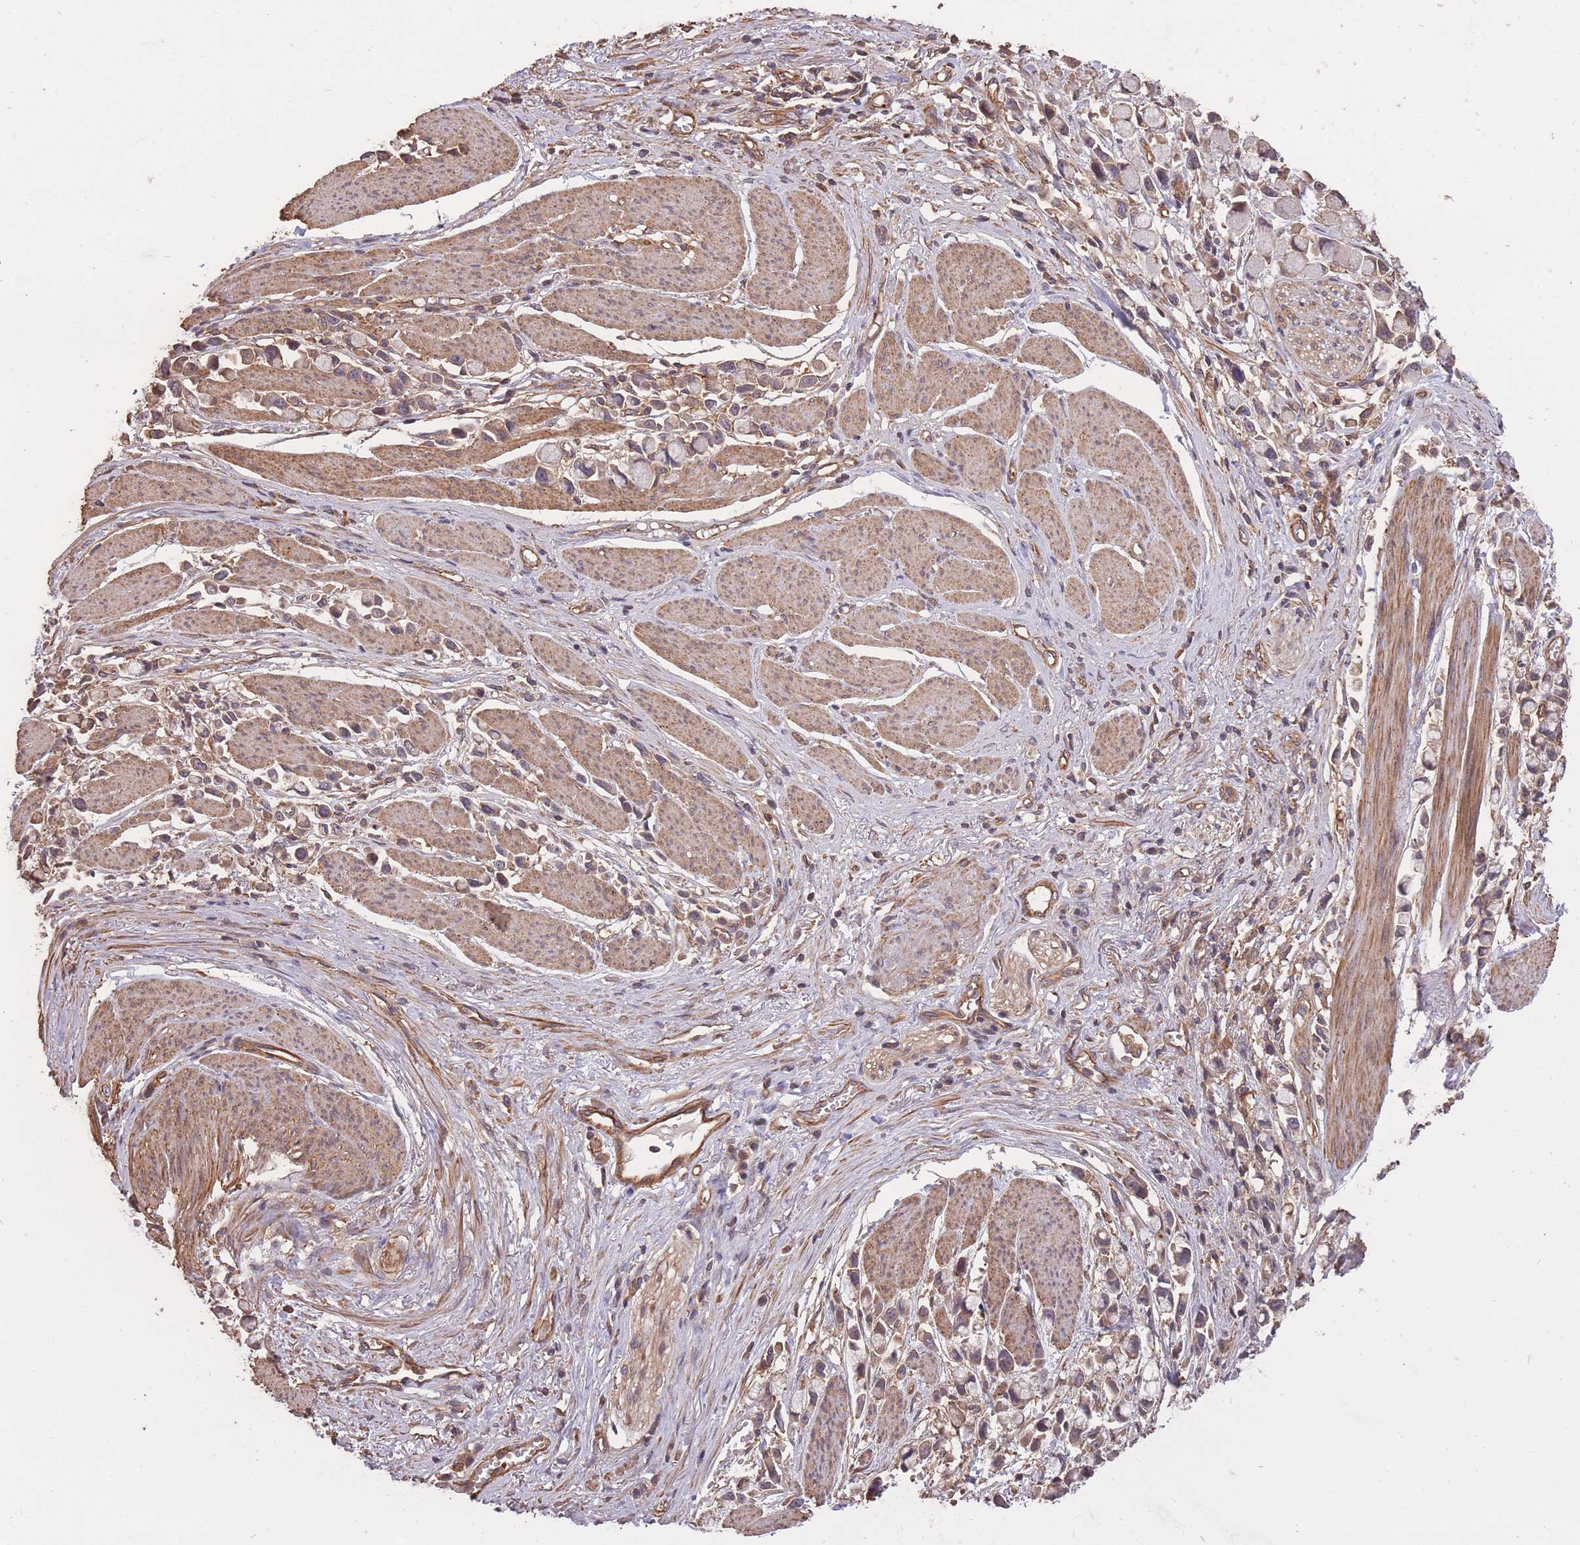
{"staining": {"intensity": "weak", "quantity": "<25%", "location": "cytoplasmic/membranous"}, "tissue": "stomach cancer", "cell_type": "Tumor cells", "image_type": "cancer", "snomed": [{"axis": "morphology", "description": "Adenocarcinoma, NOS"}, {"axis": "topography", "description": "Stomach"}], "caption": "Stomach adenocarcinoma was stained to show a protein in brown. There is no significant staining in tumor cells.", "gene": "ARMH3", "patient": {"sex": "female", "age": 81}}